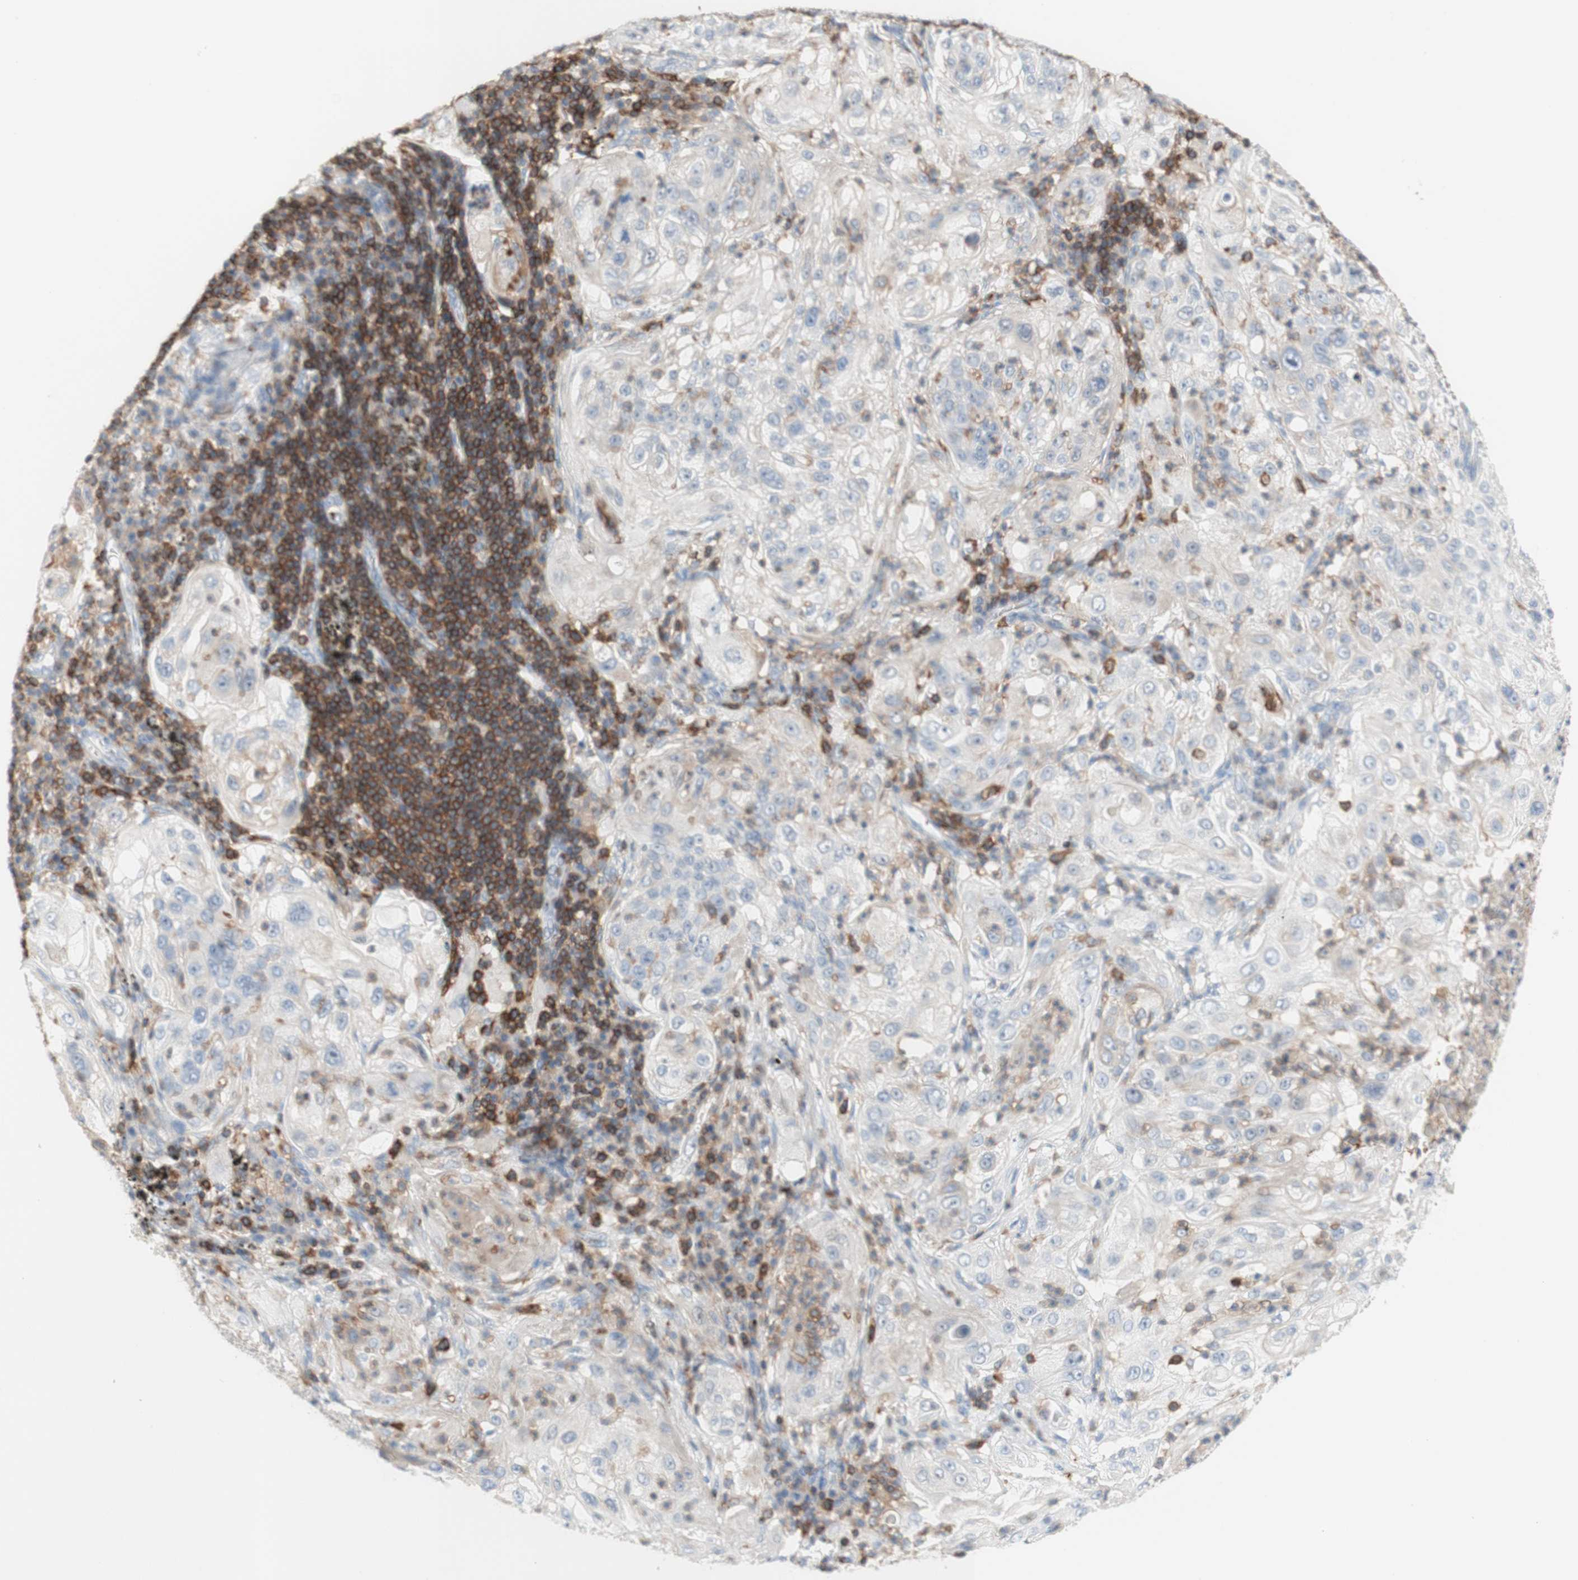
{"staining": {"intensity": "weak", "quantity": "<25%", "location": "cytoplasmic/membranous"}, "tissue": "lung cancer", "cell_type": "Tumor cells", "image_type": "cancer", "snomed": [{"axis": "morphology", "description": "Inflammation, NOS"}, {"axis": "morphology", "description": "Squamous cell carcinoma, NOS"}, {"axis": "topography", "description": "Lymph node"}, {"axis": "topography", "description": "Soft tissue"}, {"axis": "topography", "description": "Lung"}], "caption": "A photomicrograph of lung squamous cell carcinoma stained for a protein reveals no brown staining in tumor cells.", "gene": "SPINK6", "patient": {"sex": "male", "age": 66}}